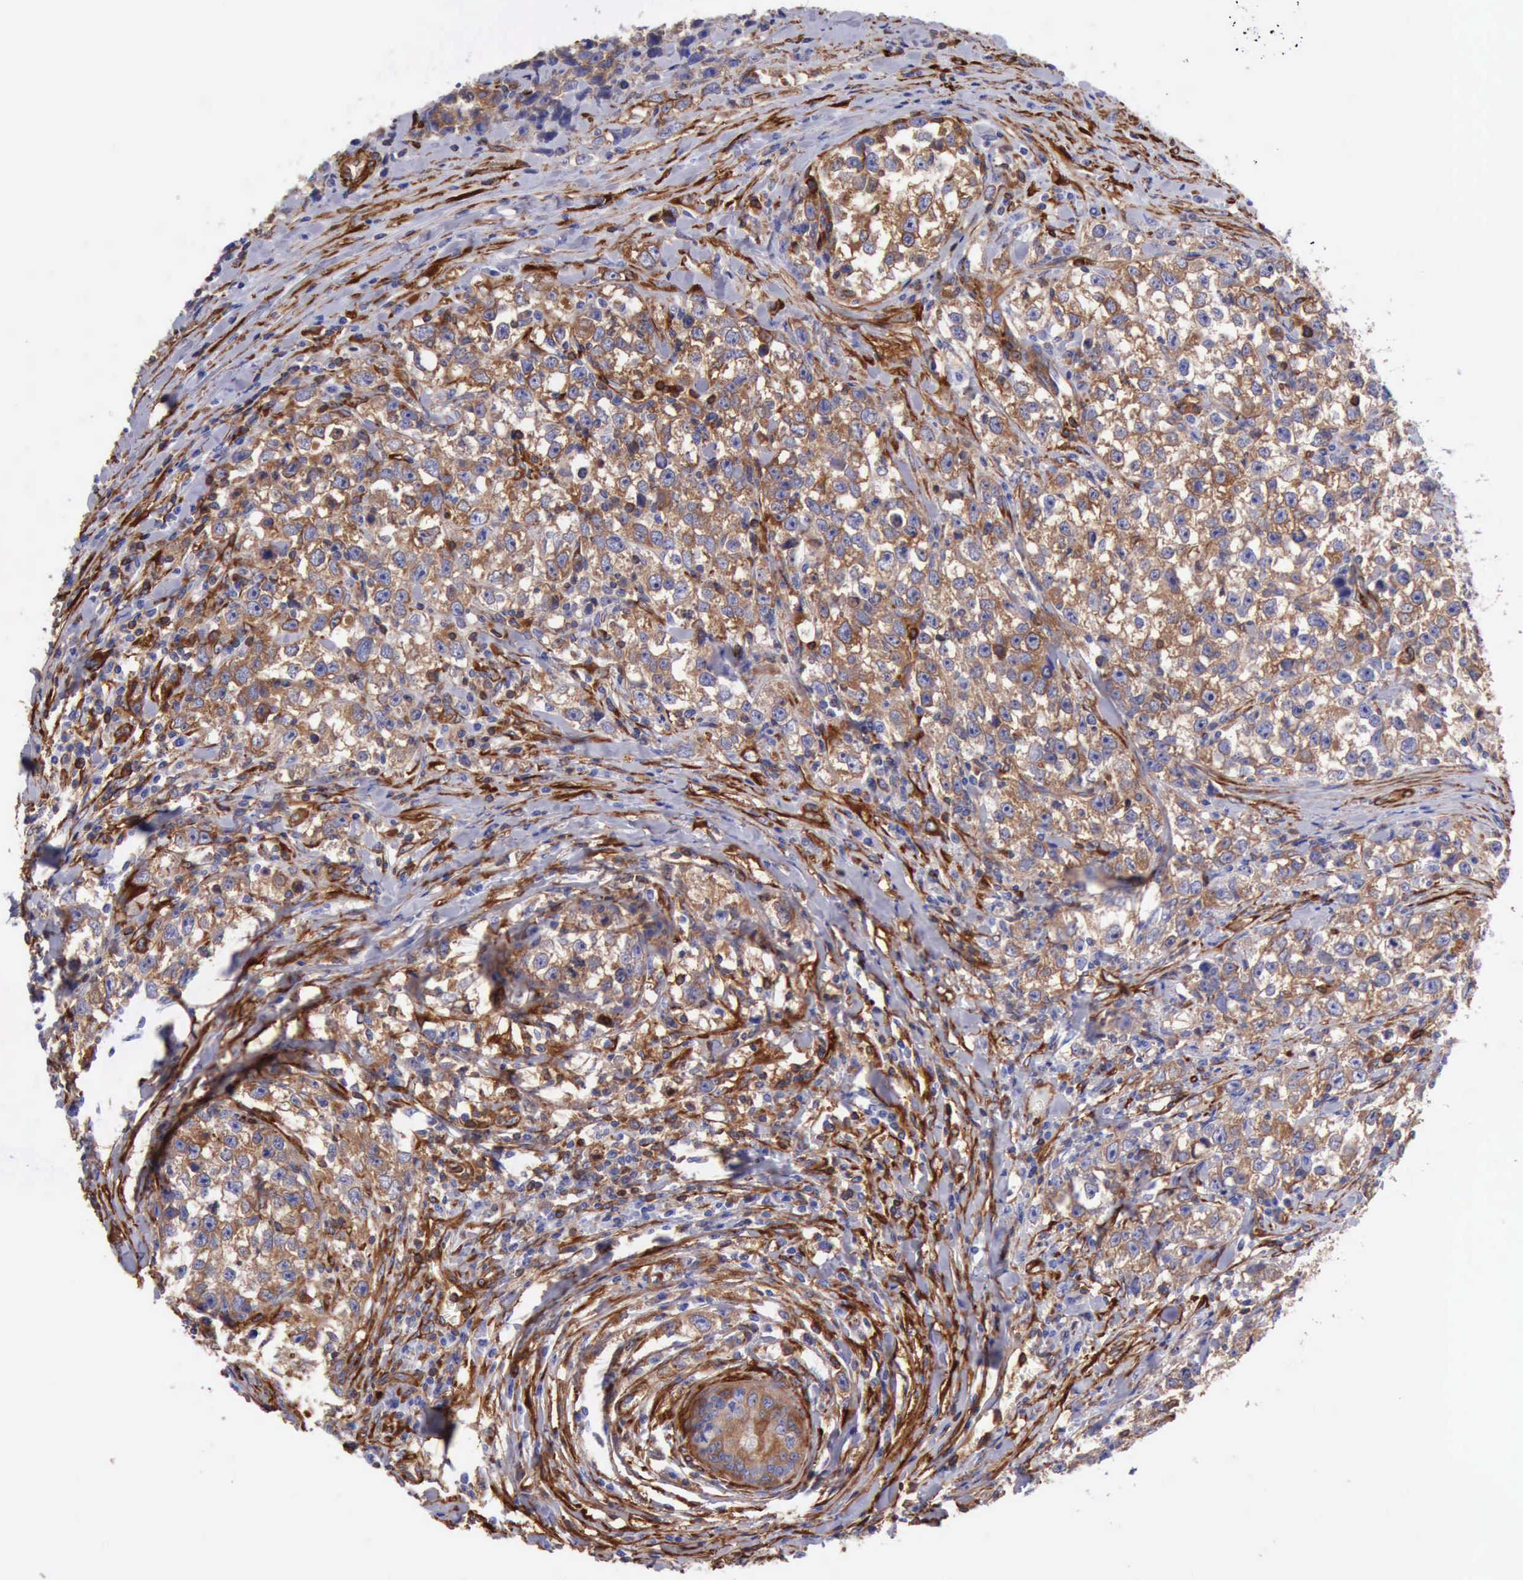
{"staining": {"intensity": "moderate", "quantity": ">75%", "location": "cytoplasmic/membranous"}, "tissue": "testis cancer", "cell_type": "Tumor cells", "image_type": "cancer", "snomed": [{"axis": "morphology", "description": "Seminoma, NOS"}, {"axis": "morphology", "description": "Carcinoma, Embryonal, NOS"}, {"axis": "topography", "description": "Testis"}], "caption": "Human testis cancer (seminoma) stained with a brown dye displays moderate cytoplasmic/membranous positive positivity in approximately >75% of tumor cells.", "gene": "FLNA", "patient": {"sex": "male", "age": 30}}